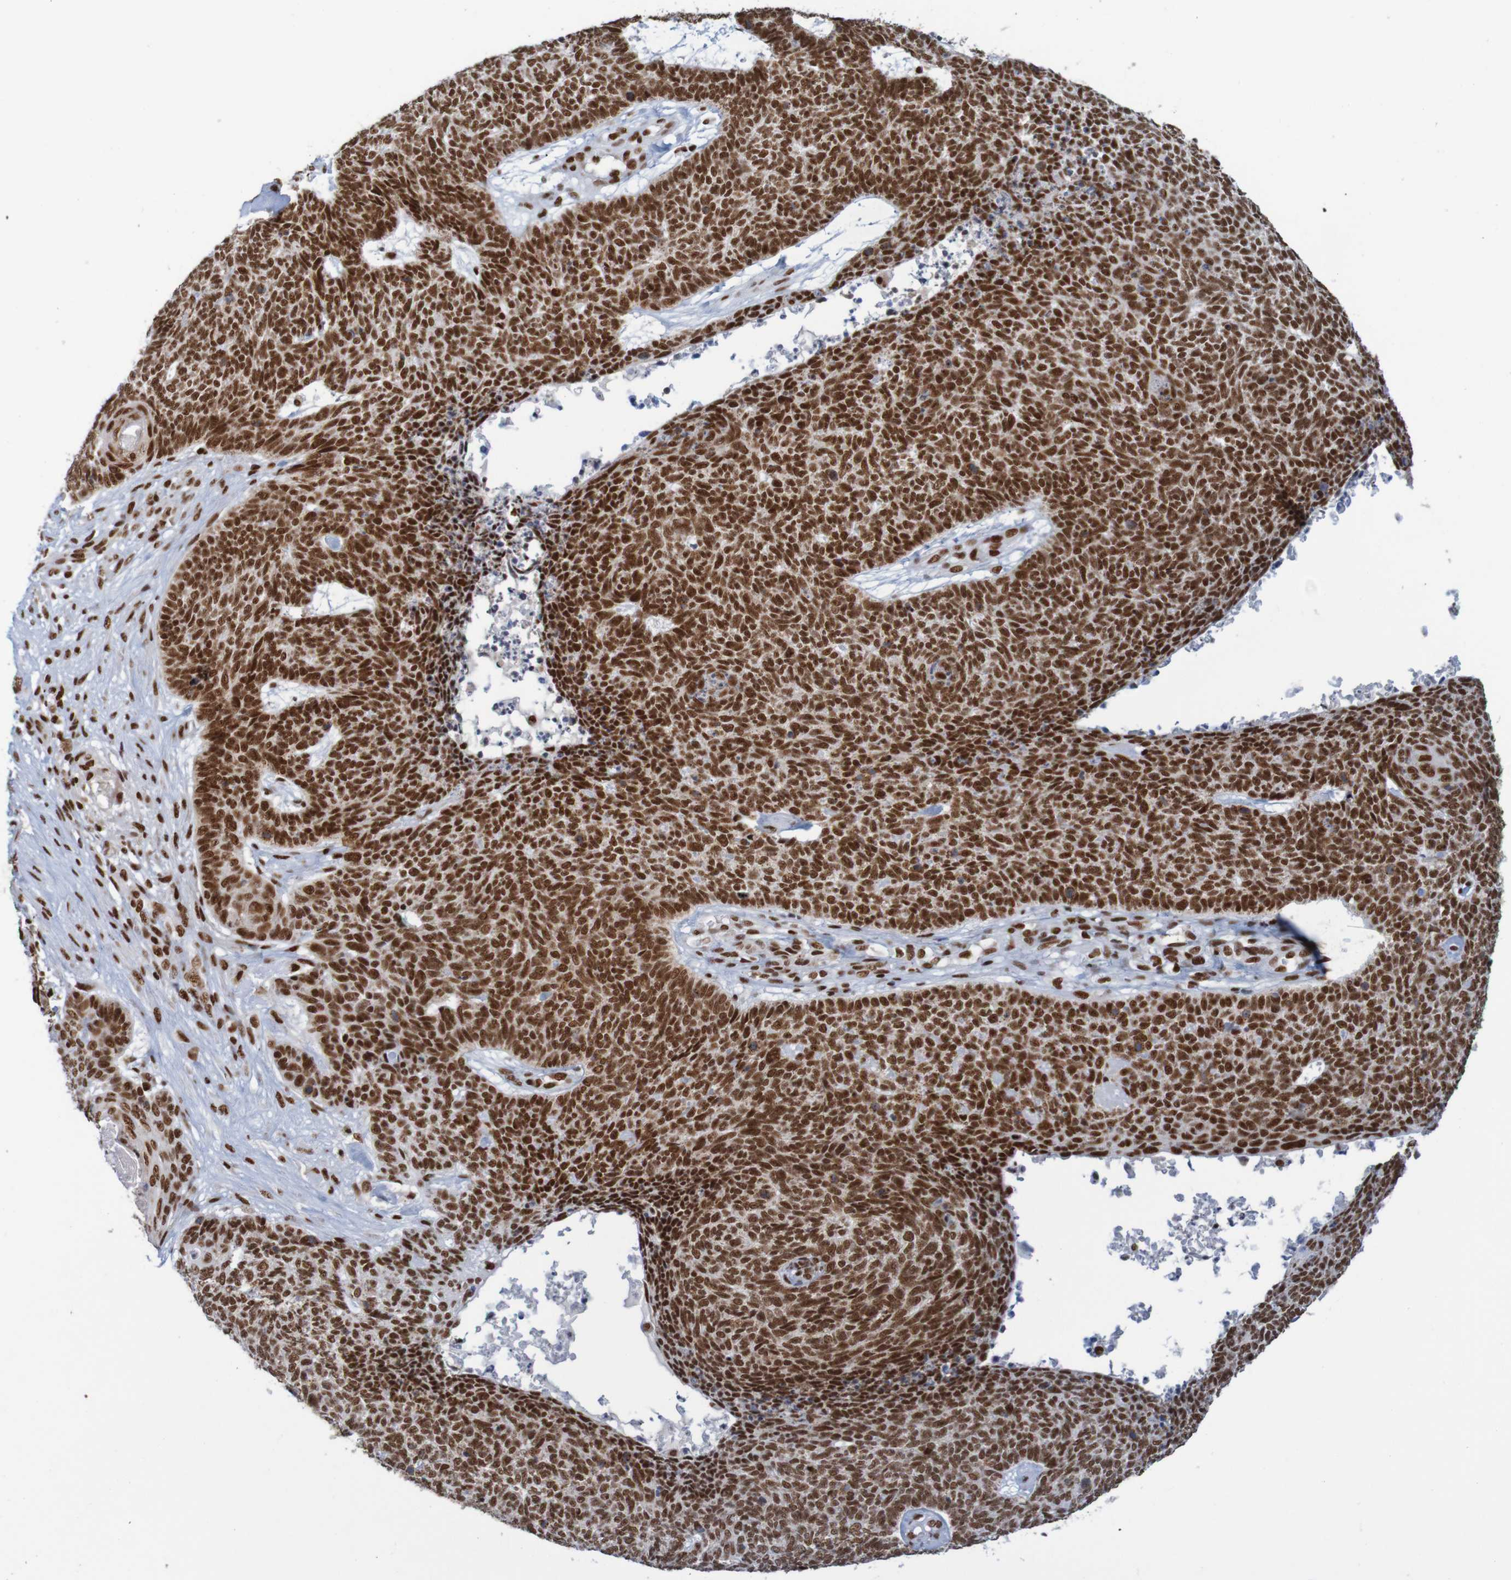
{"staining": {"intensity": "strong", "quantity": ">75%", "location": "nuclear"}, "tissue": "skin cancer", "cell_type": "Tumor cells", "image_type": "cancer", "snomed": [{"axis": "morphology", "description": "Basal cell carcinoma"}, {"axis": "topography", "description": "Skin"}], "caption": "Brown immunohistochemical staining in skin cancer shows strong nuclear positivity in about >75% of tumor cells.", "gene": "THRAP3", "patient": {"sex": "female", "age": 84}}